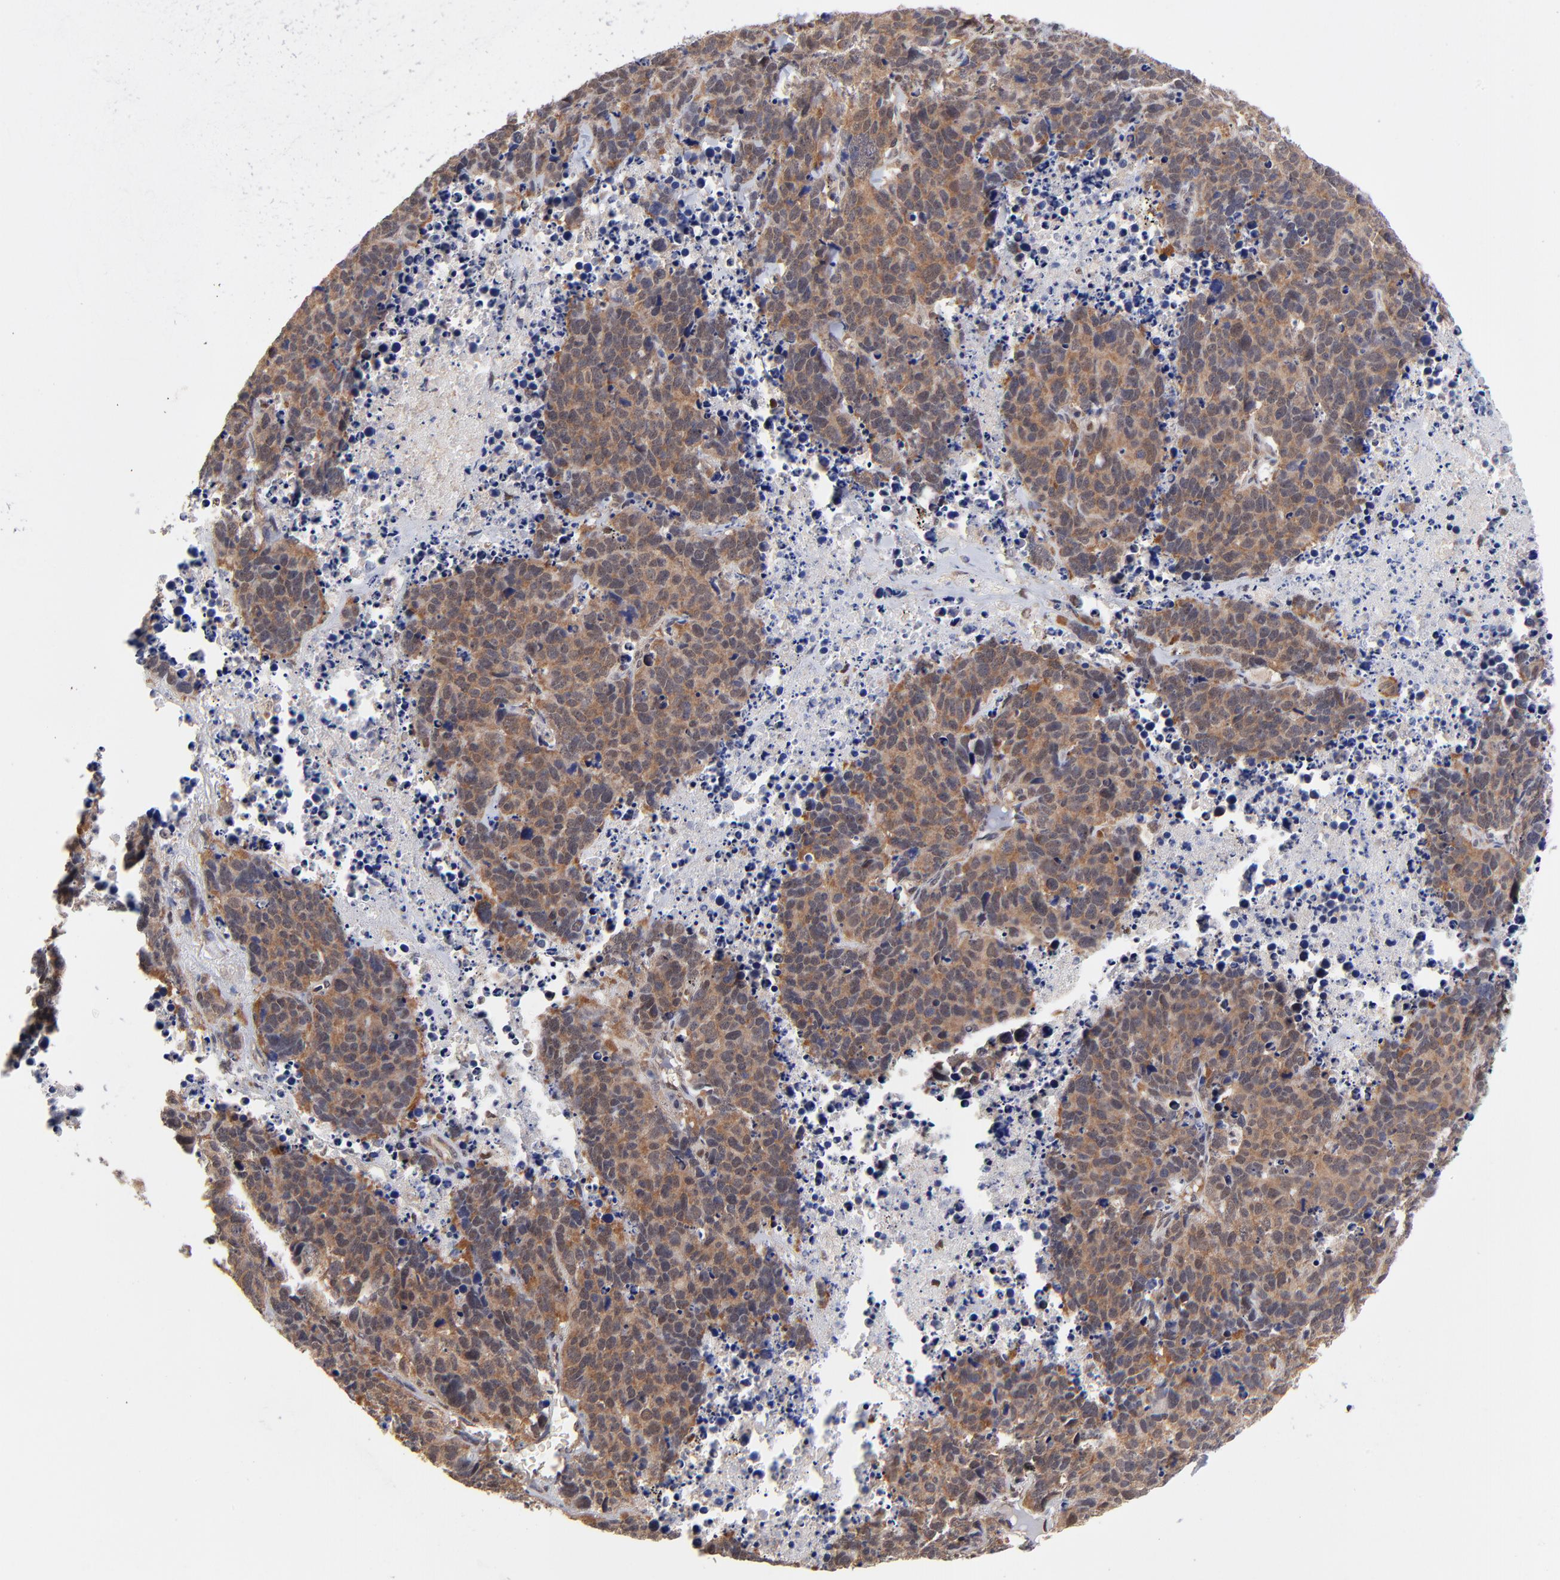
{"staining": {"intensity": "moderate", "quantity": ">75%", "location": "cytoplasmic/membranous"}, "tissue": "lung cancer", "cell_type": "Tumor cells", "image_type": "cancer", "snomed": [{"axis": "morphology", "description": "Carcinoid, malignant, NOS"}, {"axis": "topography", "description": "Lung"}], "caption": "A histopathology image showing moderate cytoplasmic/membranous positivity in about >75% of tumor cells in lung cancer, as visualized by brown immunohistochemical staining.", "gene": "PSMC4", "patient": {"sex": "male", "age": 60}}